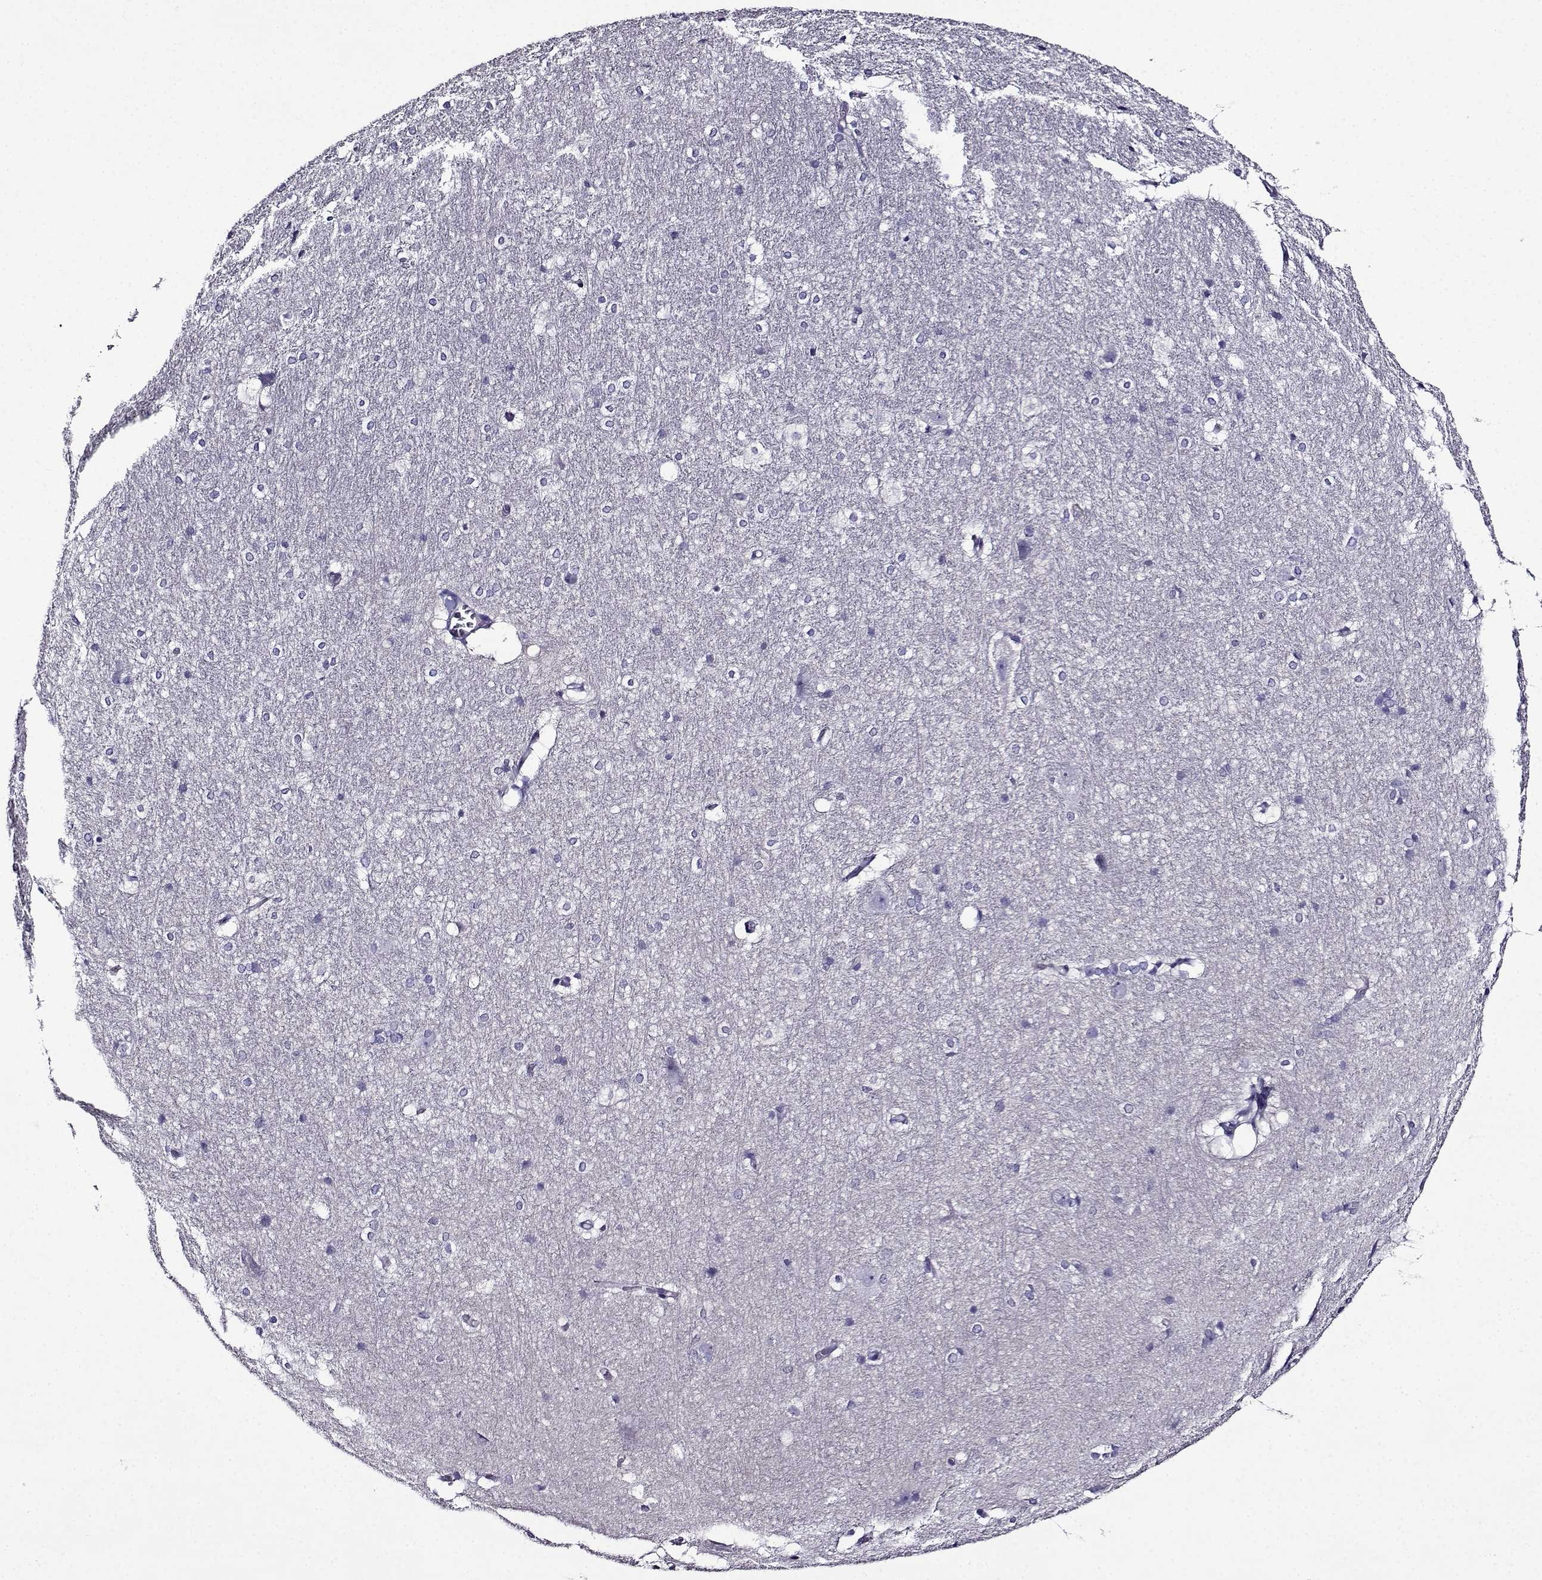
{"staining": {"intensity": "negative", "quantity": "none", "location": "none"}, "tissue": "hippocampus", "cell_type": "Glial cells", "image_type": "normal", "snomed": [{"axis": "morphology", "description": "Normal tissue, NOS"}, {"axis": "topography", "description": "Cerebral cortex"}, {"axis": "topography", "description": "Hippocampus"}], "caption": "DAB immunohistochemical staining of normal hippocampus demonstrates no significant expression in glial cells. The staining is performed using DAB (3,3'-diaminobenzidine) brown chromogen with nuclei counter-stained in using hematoxylin.", "gene": "TMEM266", "patient": {"sex": "female", "age": 19}}